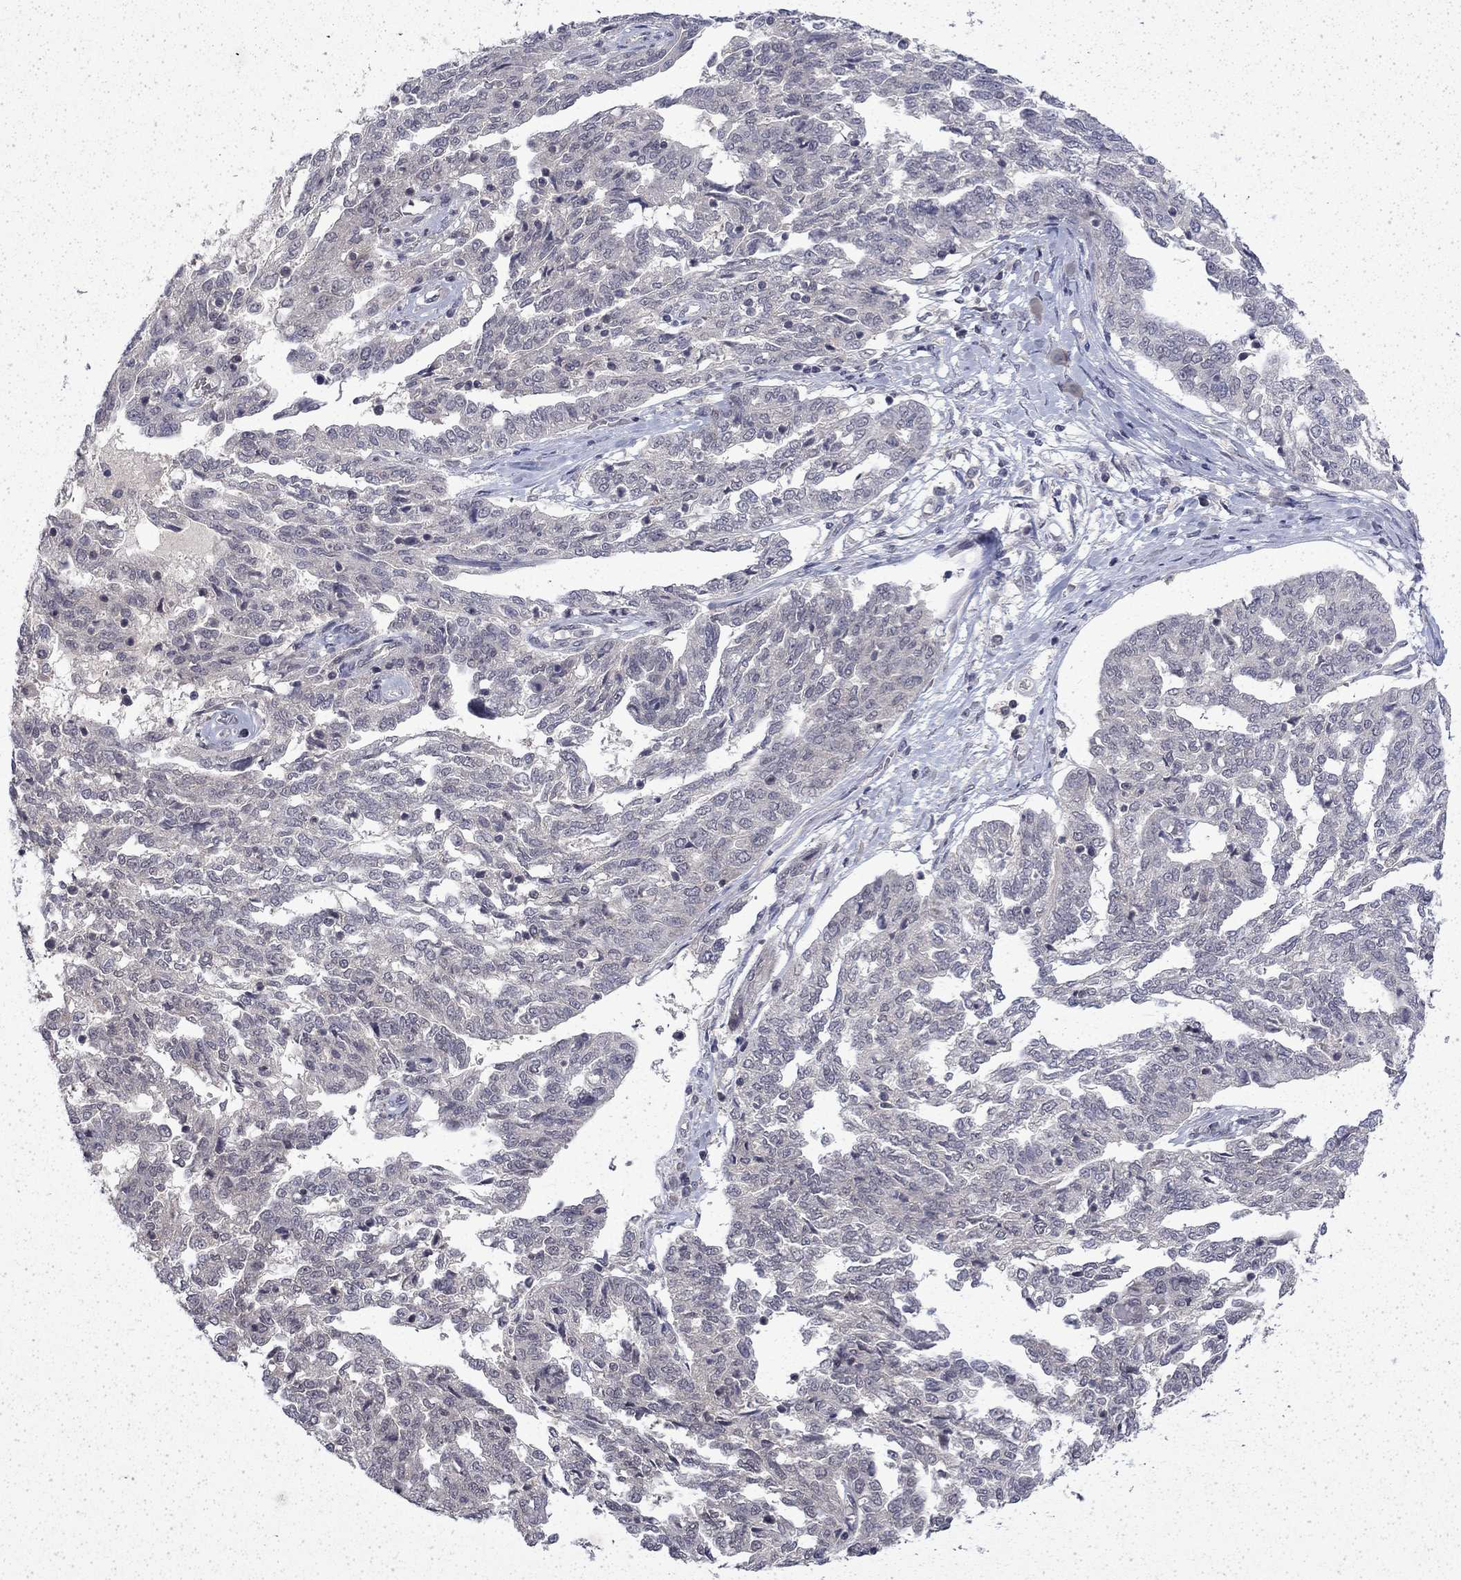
{"staining": {"intensity": "negative", "quantity": "none", "location": "none"}, "tissue": "ovarian cancer", "cell_type": "Tumor cells", "image_type": "cancer", "snomed": [{"axis": "morphology", "description": "Cystadenocarcinoma, serous, NOS"}, {"axis": "topography", "description": "Ovary"}], "caption": "Ovarian cancer was stained to show a protein in brown. There is no significant positivity in tumor cells. Brightfield microscopy of immunohistochemistry stained with DAB (3,3'-diaminobenzidine) (brown) and hematoxylin (blue), captured at high magnification.", "gene": "CHAT", "patient": {"sex": "female", "age": 67}}